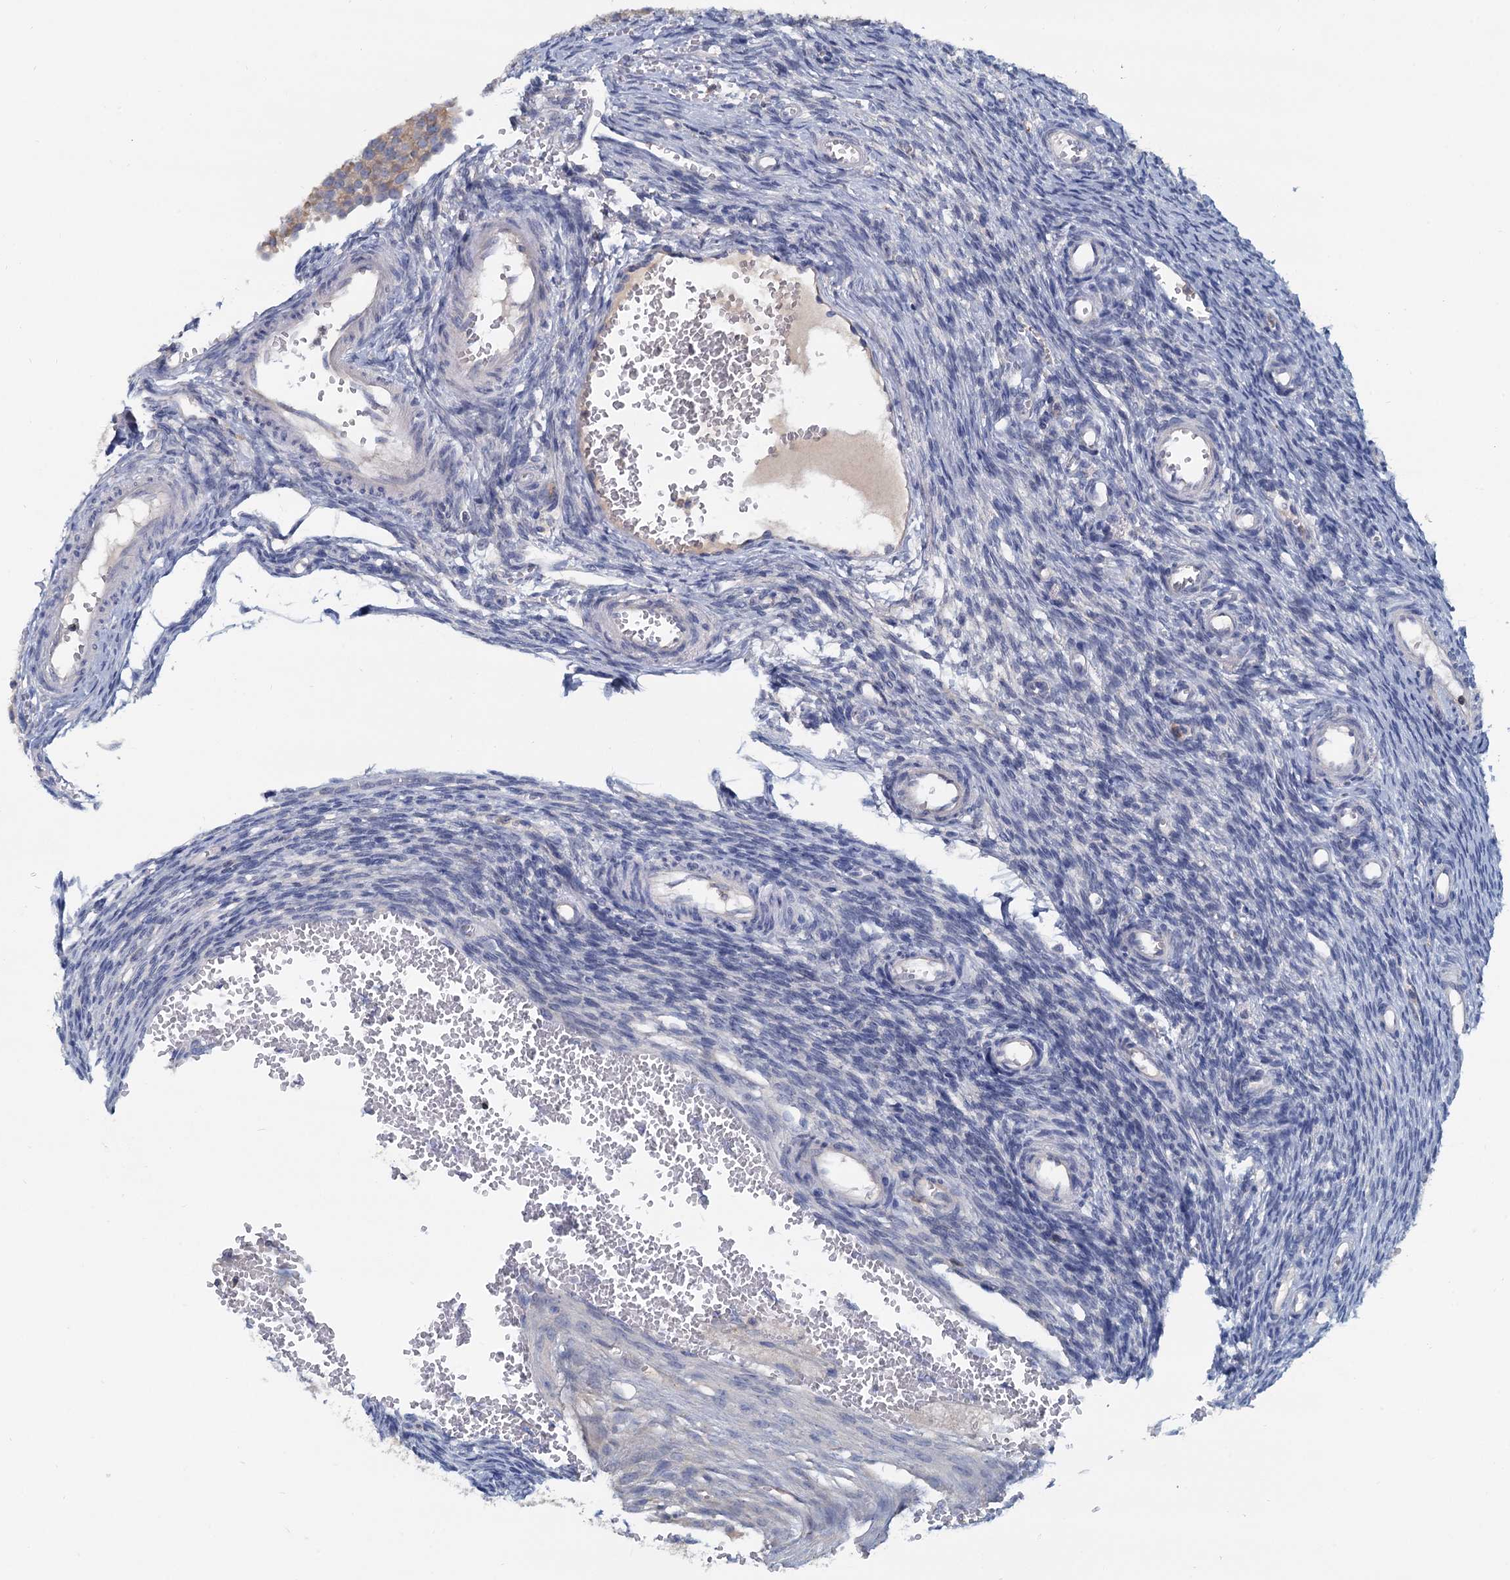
{"staining": {"intensity": "negative", "quantity": "none", "location": "none"}, "tissue": "ovary", "cell_type": "Ovarian stroma cells", "image_type": "normal", "snomed": [{"axis": "morphology", "description": "Normal tissue, NOS"}, {"axis": "topography", "description": "Ovary"}], "caption": "DAB immunohistochemical staining of unremarkable ovary exhibits no significant expression in ovarian stroma cells. (DAB immunohistochemistry (IHC), high magnification).", "gene": "ACSM3", "patient": {"sex": "female", "age": 39}}